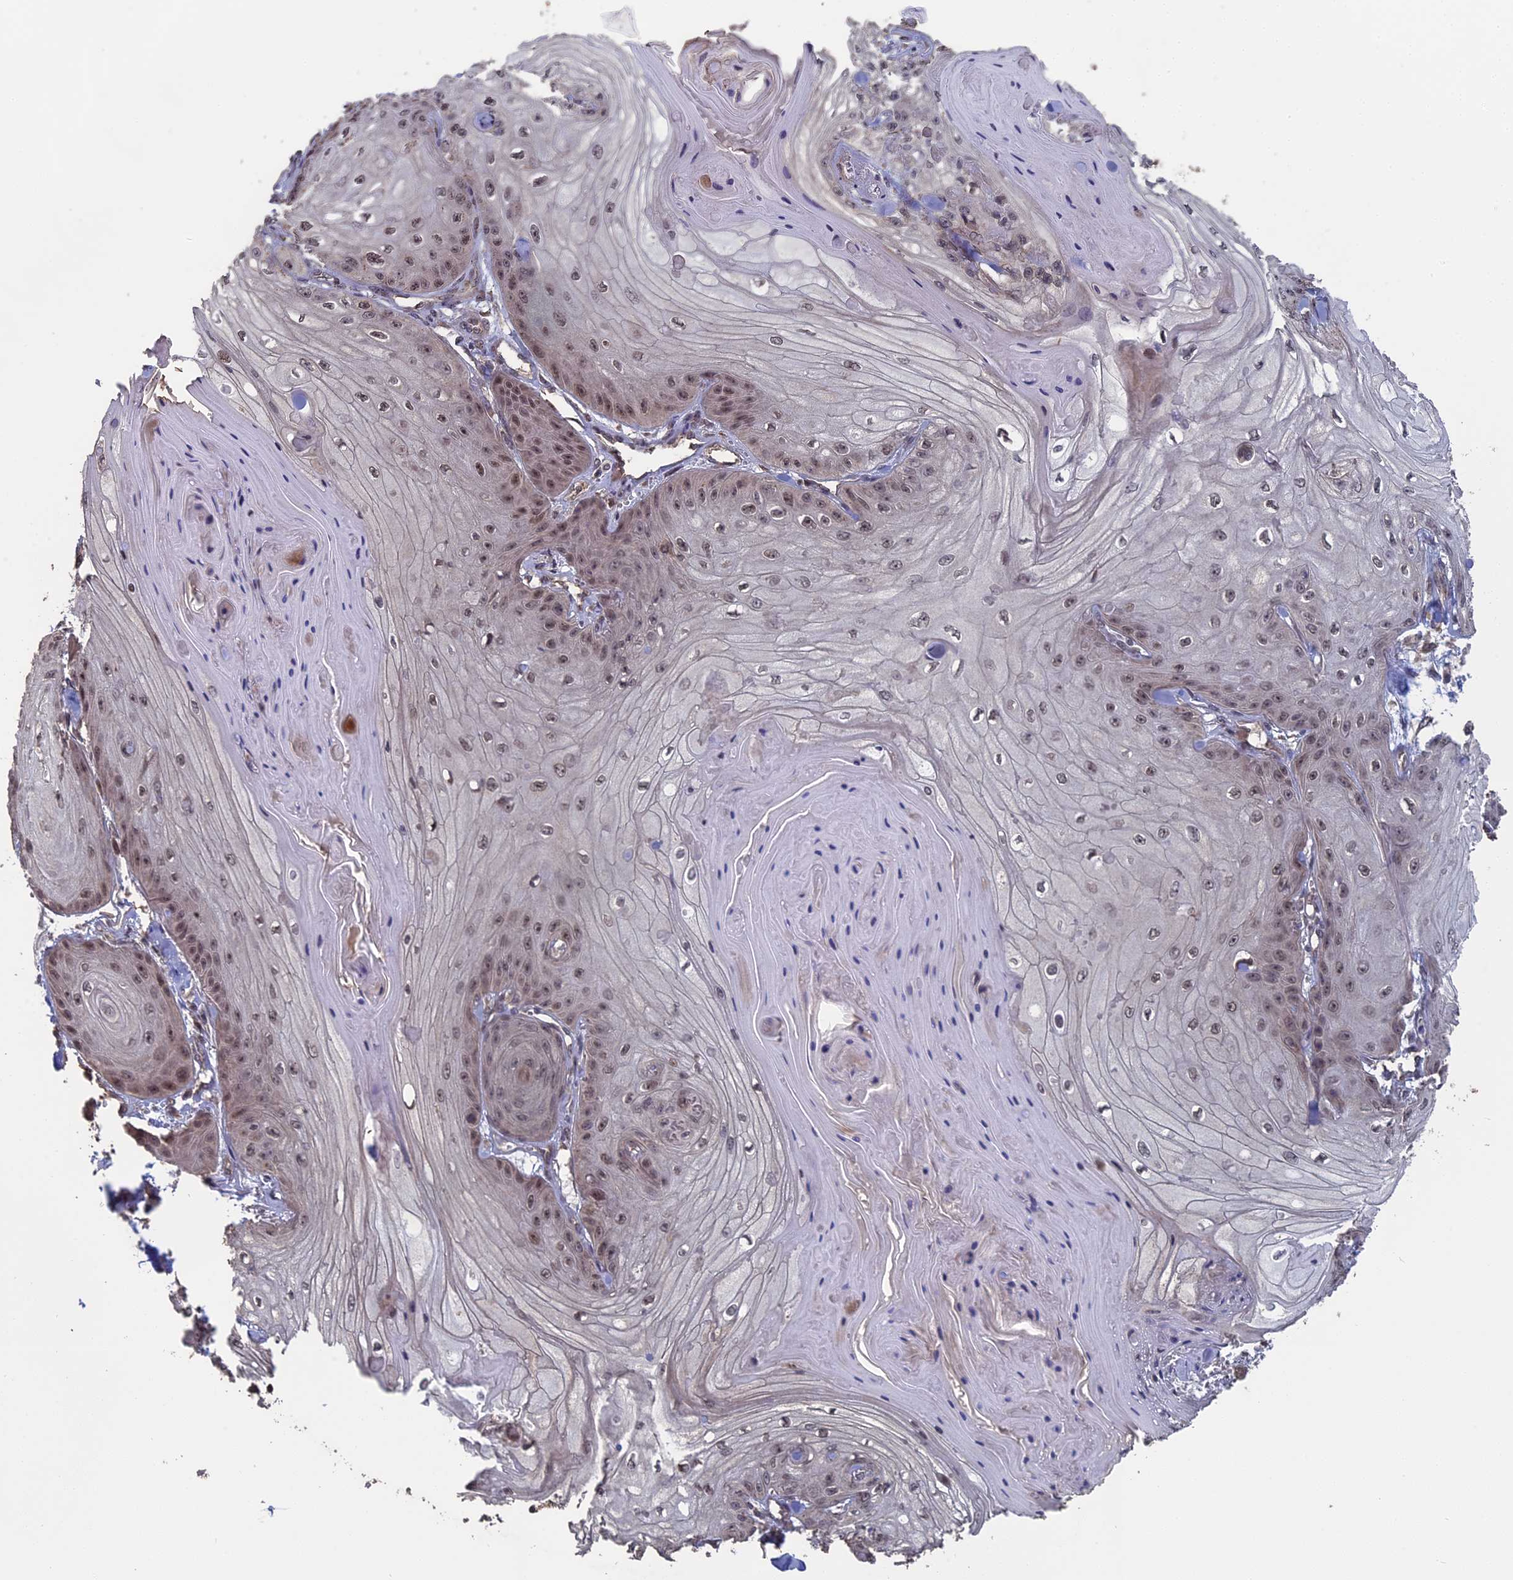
{"staining": {"intensity": "weak", "quantity": "<25%", "location": "nuclear"}, "tissue": "skin cancer", "cell_type": "Tumor cells", "image_type": "cancer", "snomed": [{"axis": "morphology", "description": "Squamous cell carcinoma, NOS"}, {"axis": "topography", "description": "Skin"}], "caption": "A high-resolution micrograph shows immunohistochemistry staining of skin squamous cell carcinoma, which displays no significant expression in tumor cells.", "gene": "MYBL2", "patient": {"sex": "male", "age": 74}}